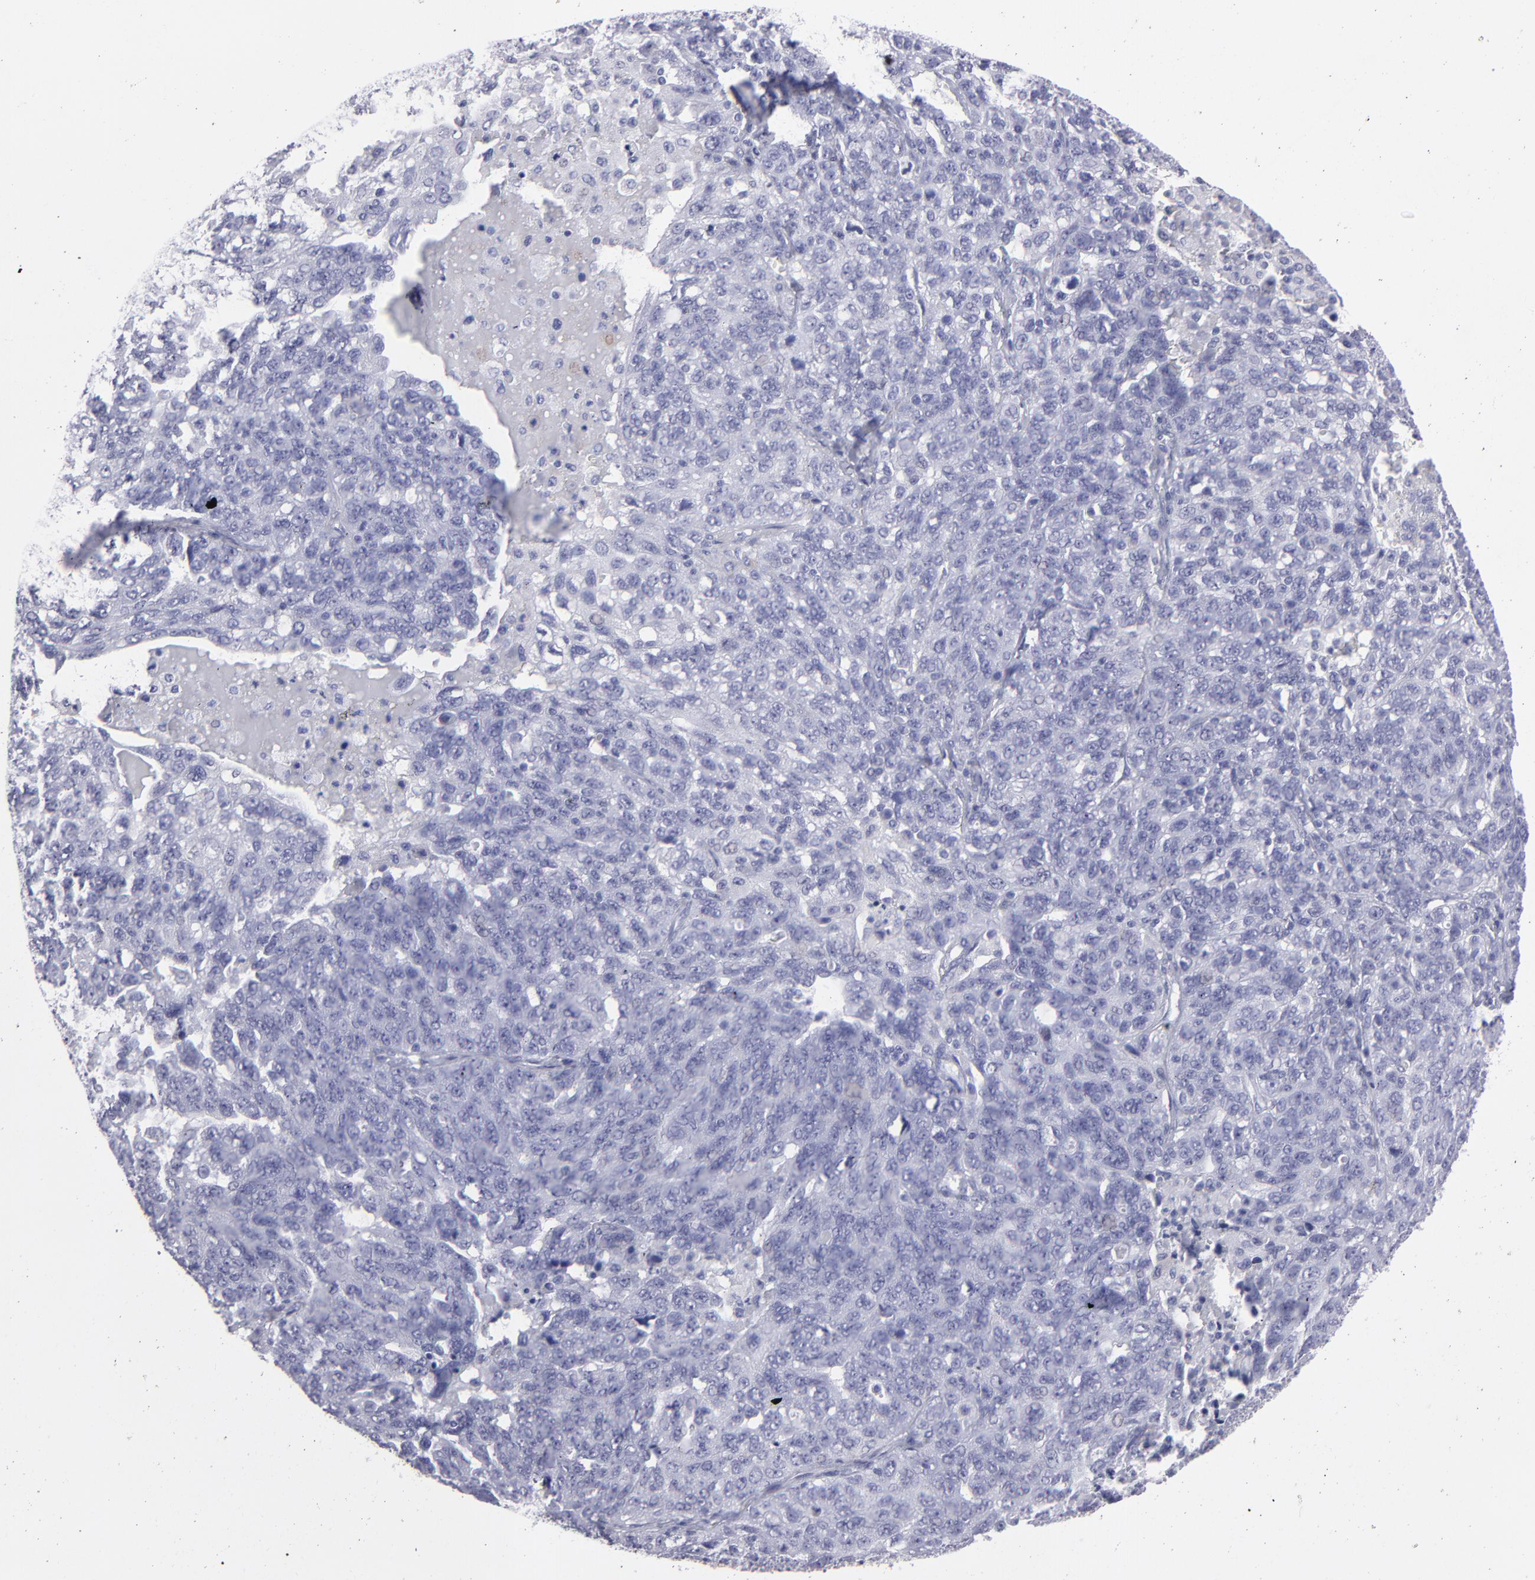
{"staining": {"intensity": "negative", "quantity": "none", "location": "none"}, "tissue": "ovarian cancer", "cell_type": "Tumor cells", "image_type": "cancer", "snomed": [{"axis": "morphology", "description": "Cystadenocarcinoma, serous, NOS"}, {"axis": "topography", "description": "Ovary"}], "caption": "DAB immunohistochemical staining of human ovarian cancer demonstrates no significant staining in tumor cells. The staining is performed using DAB brown chromogen with nuclei counter-stained in using hematoxylin.", "gene": "ALDOB", "patient": {"sex": "female", "age": 71}}